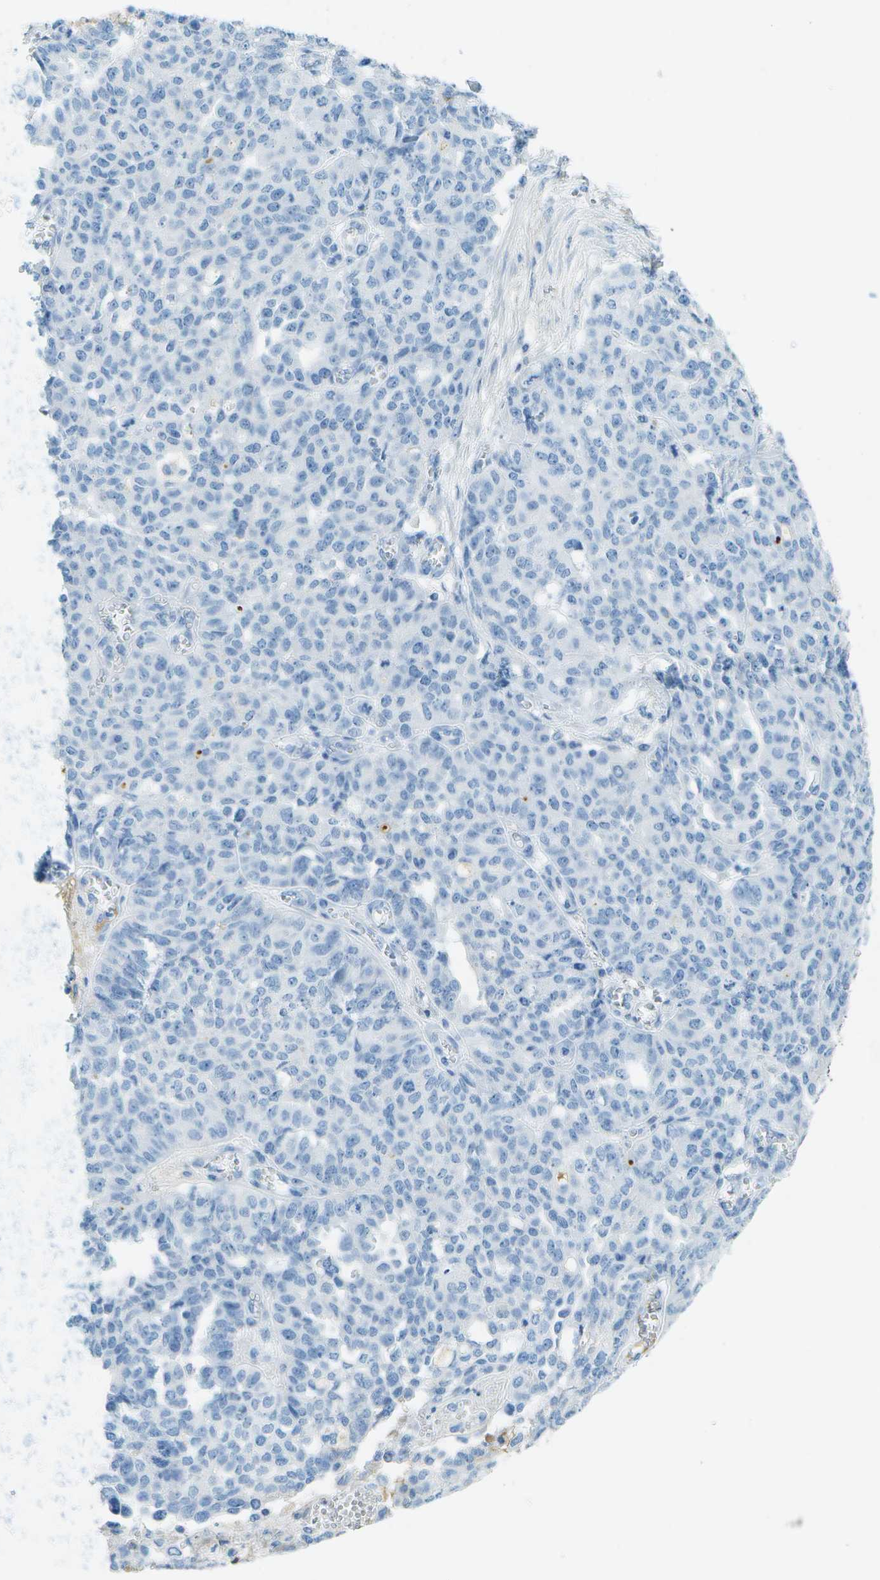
{"staining": {"intensity": "negative", "quantity": "none", "location": "none"}, "tissue": "ovarian cancer", "cell_type": "Tumor cells", "image_type": "cancer", "snomed": [{"axis": "morphology", "description": "Cystadenocarcinoma, serous, NOS"}, {"axis": "topography", "description": "Ovary"}], "caption": "Human ovarian cancer stained for a protein using IHC displays no staining in tumor cells.", "gene": "C1S", "patient": {"sex": "female", "age": 56}}